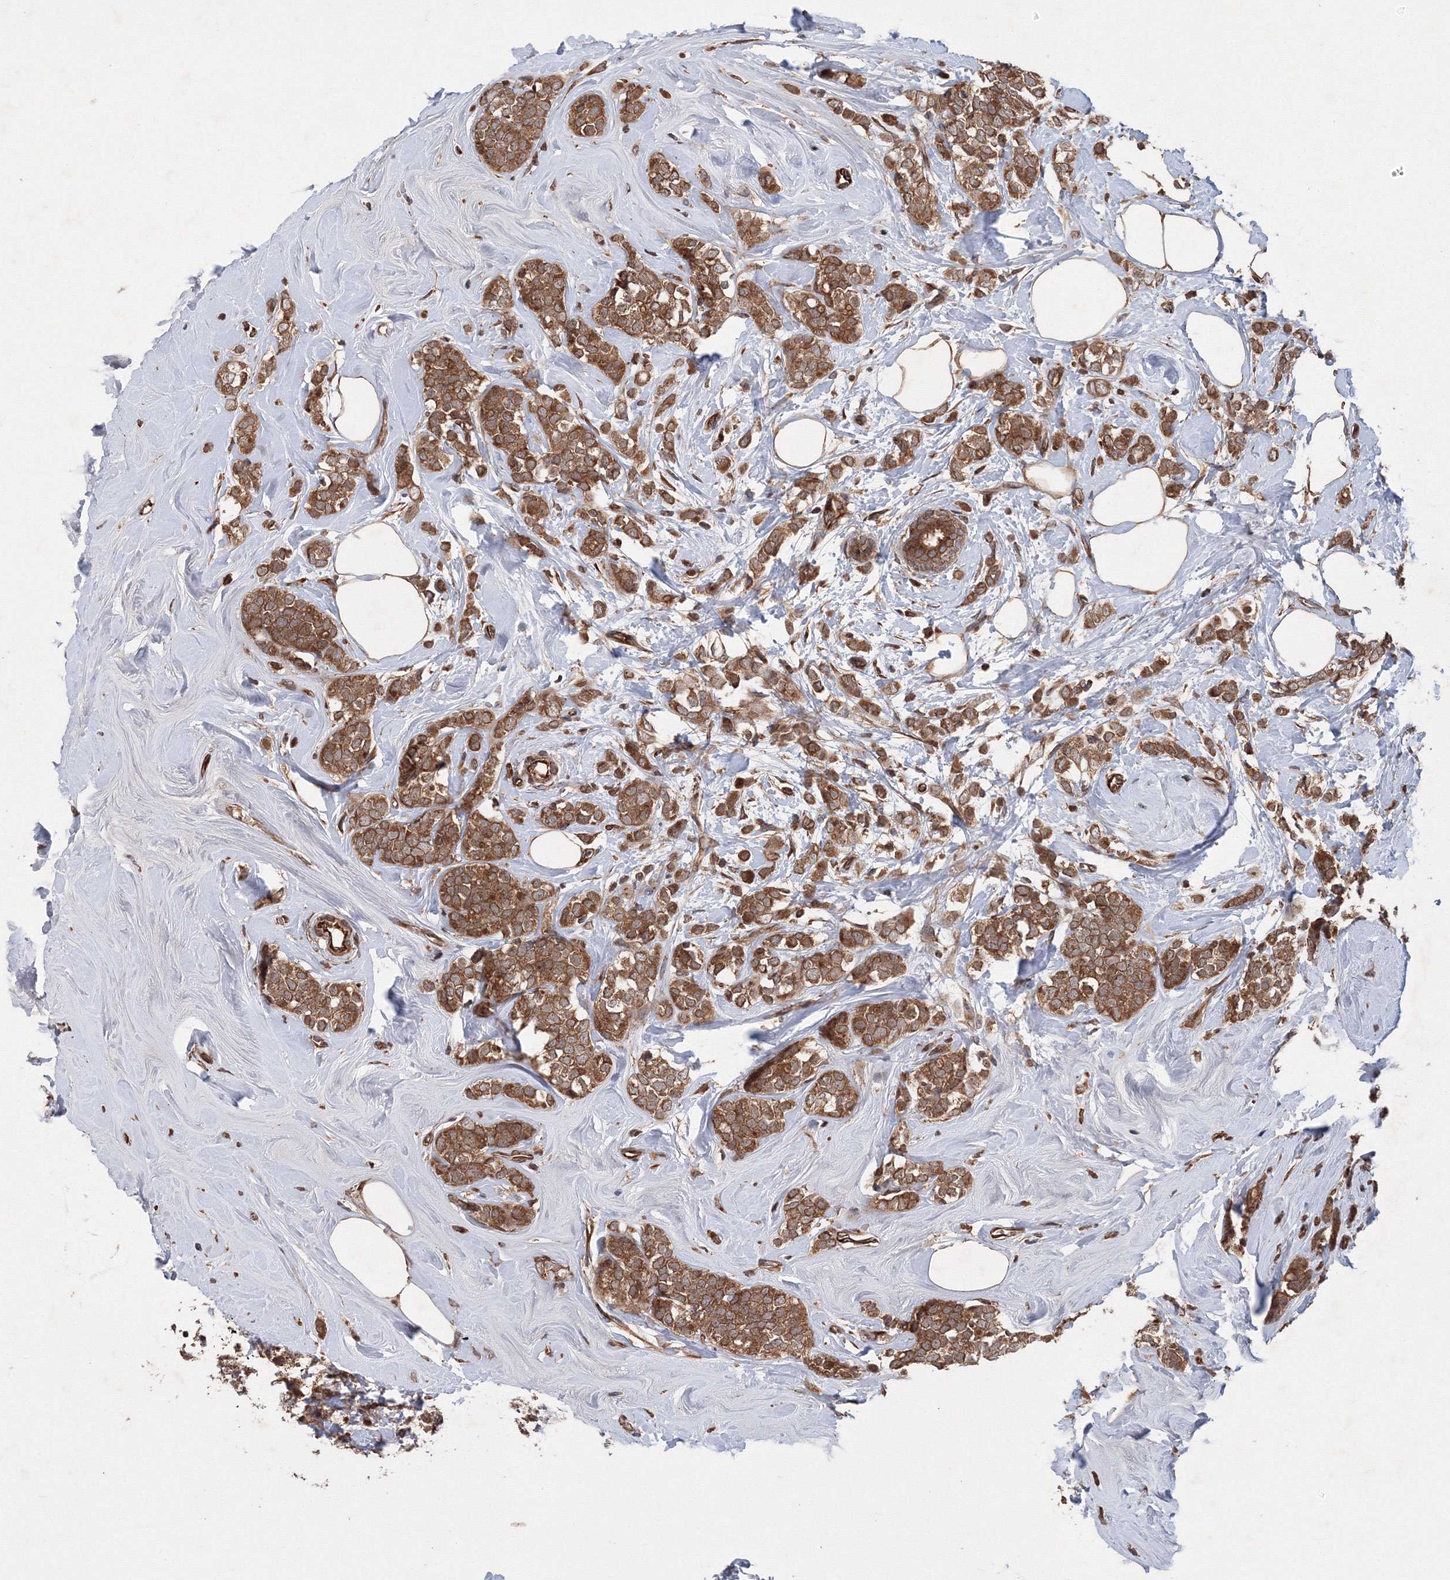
{"staining": {"intensity": "strong", "quantity": ">75%", "location": "cytoplasmic/membranous"}, "tissue": "breast cancer", "cell_type": "Tumor cells", "image_type": "cancer", "snomed": [{"axis": "morphology", "description": "Lobular carcinoma"}, {"axis": "topography", "description": "Breast"}], "caption": "IHC micrograph of neoplastic tissue: human breast lobular carcinoma stained using immunohistochemistry (IHC) demonstrates high levels of strong protein expression localized specifically in the cytoplasmic/membranous of tumor cells, appearing as a cytoplasmic/membranous brown color.", "gene": "ATG3", "patient": {"sex": "female", "age": 47}}